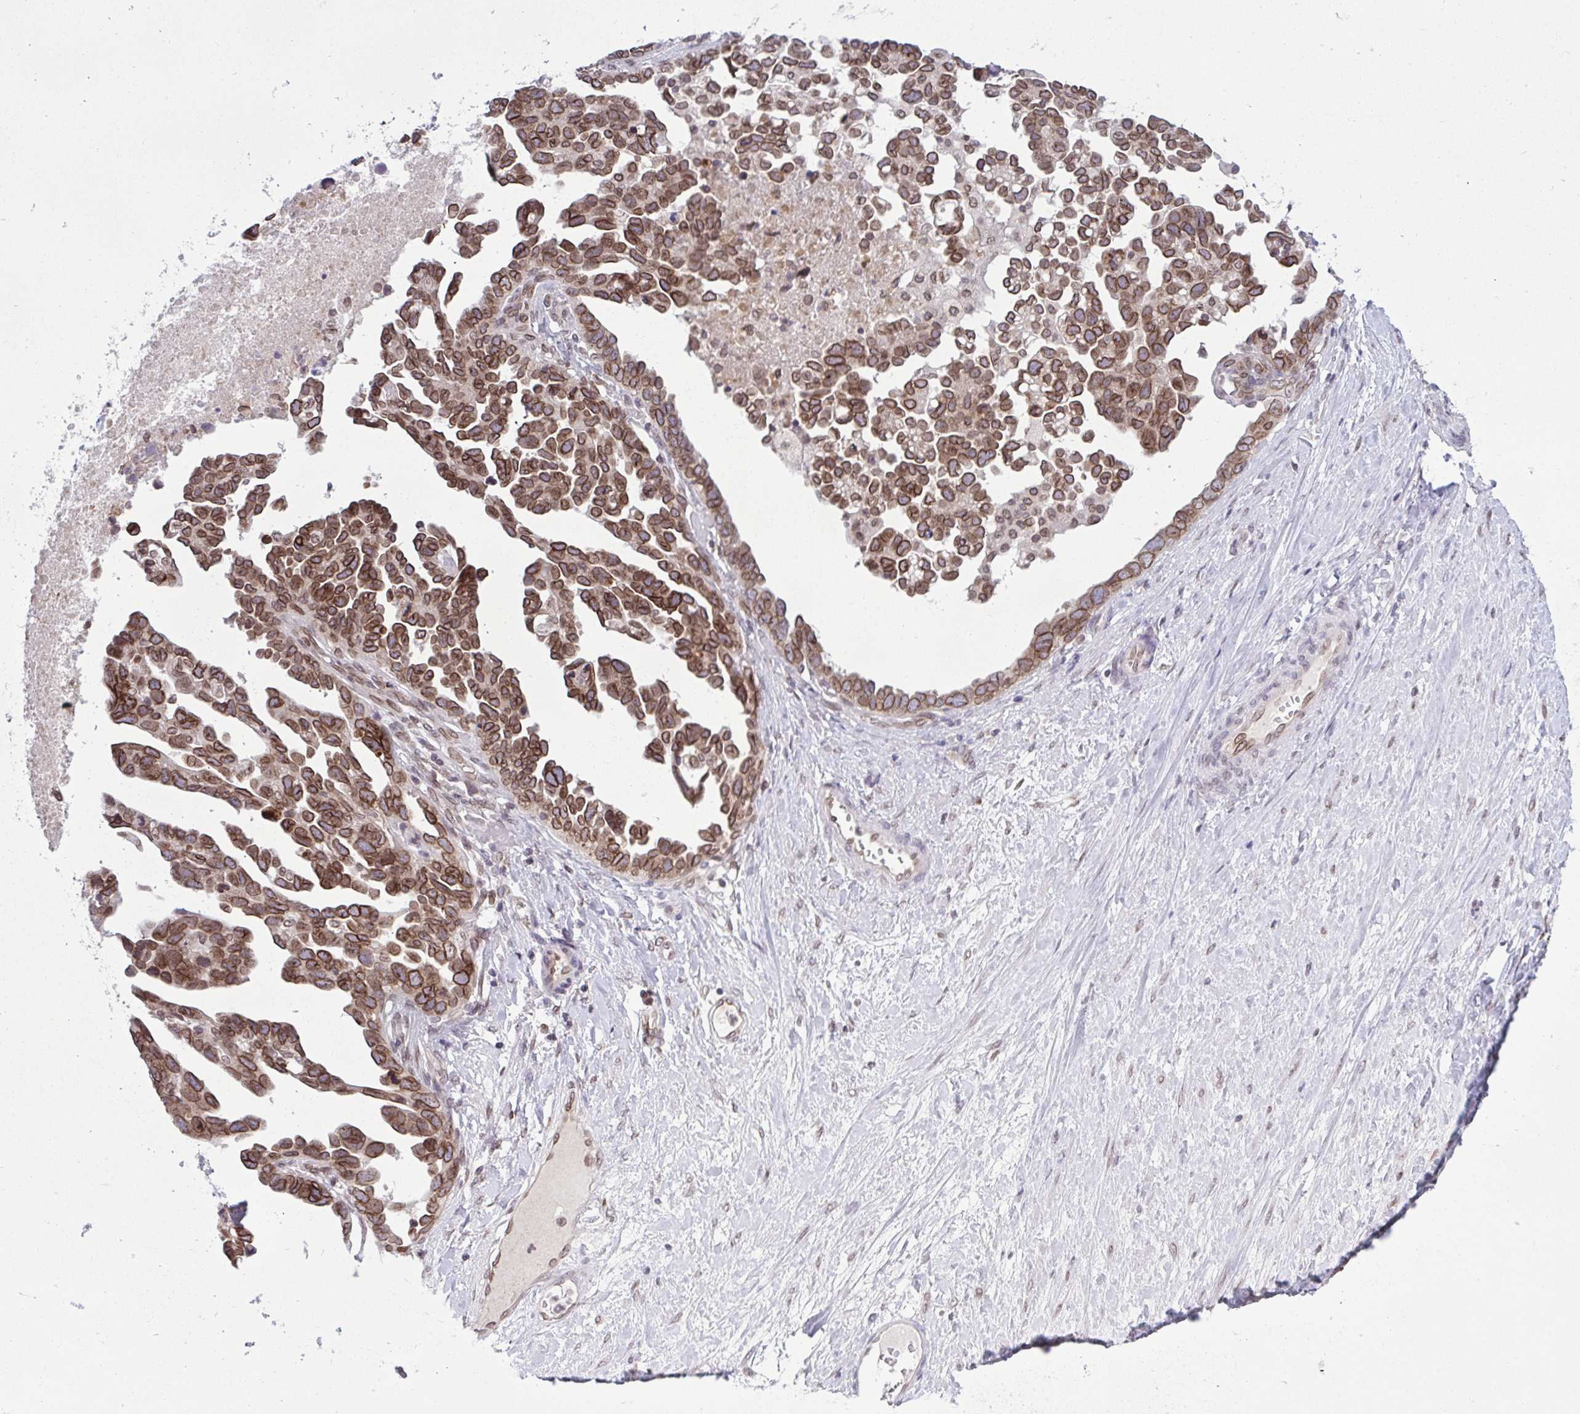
{"staining": {"intensity": "moderate", "quantity": ">75%", "location": "cytoplasmic/membranous,nuclear"}, "tissue": "ovarian cancer", "cell_type": "Tumor cells", "image_type": "cancer", "snomed": [{"axis": "morphology", "description": "Cystadenocarcinoma, serous, NOS"}, {"axis": "topography", "description": "Ovary"}], "caption": "This is a photomicrograph of immunohistochemistry (IHC) staining of serous cystadenocarcinoma (ovarian), which shows moderate positivity in the cytoplasmic/membranous and nuclear of tumor cells.", "gene": "RANBP2", "patient": {"sex": "female", "age": 54}}